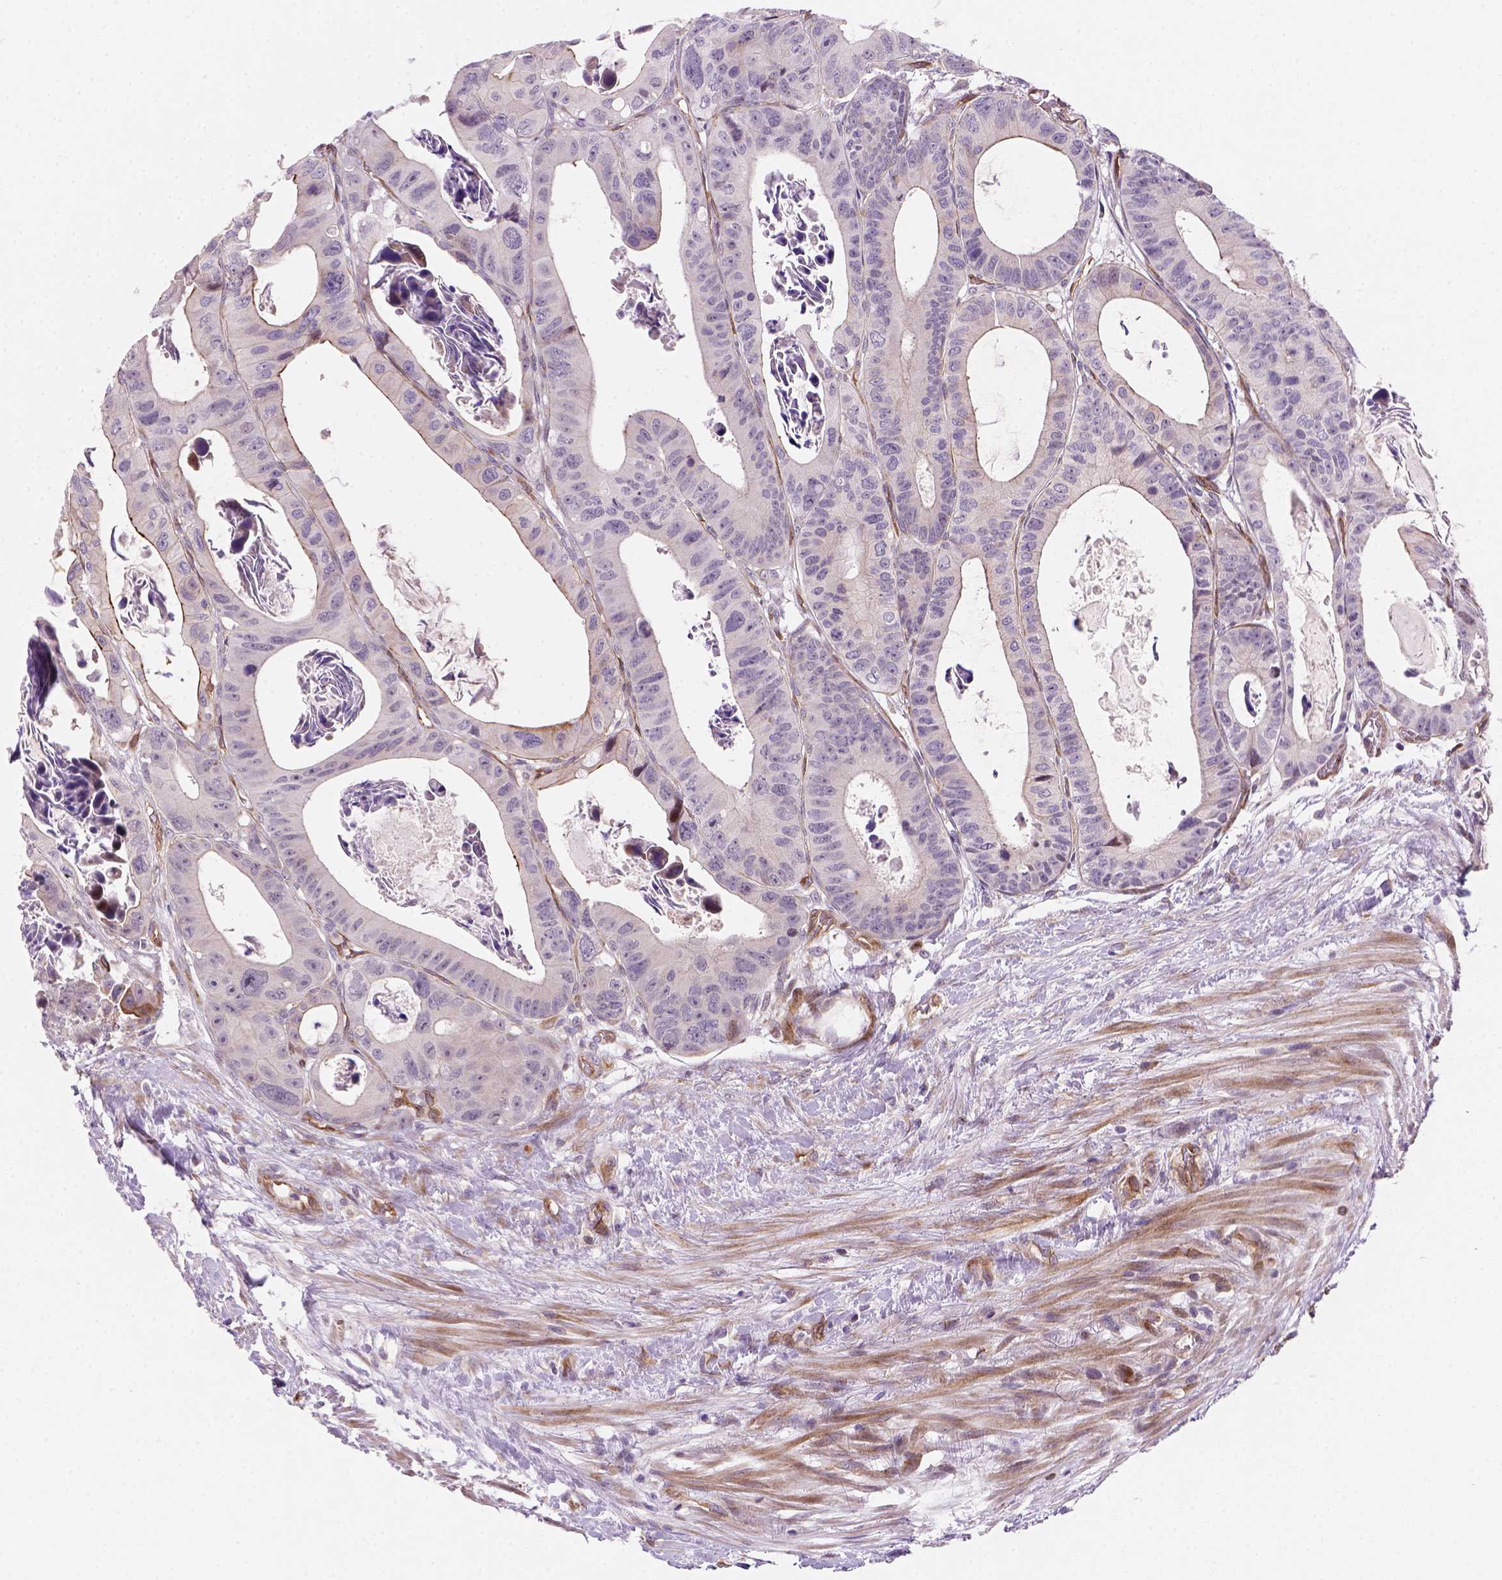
{"staining": {"intensity": "moderate", "quantity": "<25%", "location": "cytoplasmic/membranous"}, "tissue": "colorectal cancer", "cell_type": "Tumor cells", "image_type": "cancer", "snomed": [{"axis": "morphology", "description": "Adenocarcinoma, NOS"}, {"axis": "topography", "description": "Rectum"}], "caption": "Colorectal cancer stained with a protein marker reveals moderate staining in tumor cells.", "gene": "VSTM5", "patient": {"sex": "male", "age": 64}}